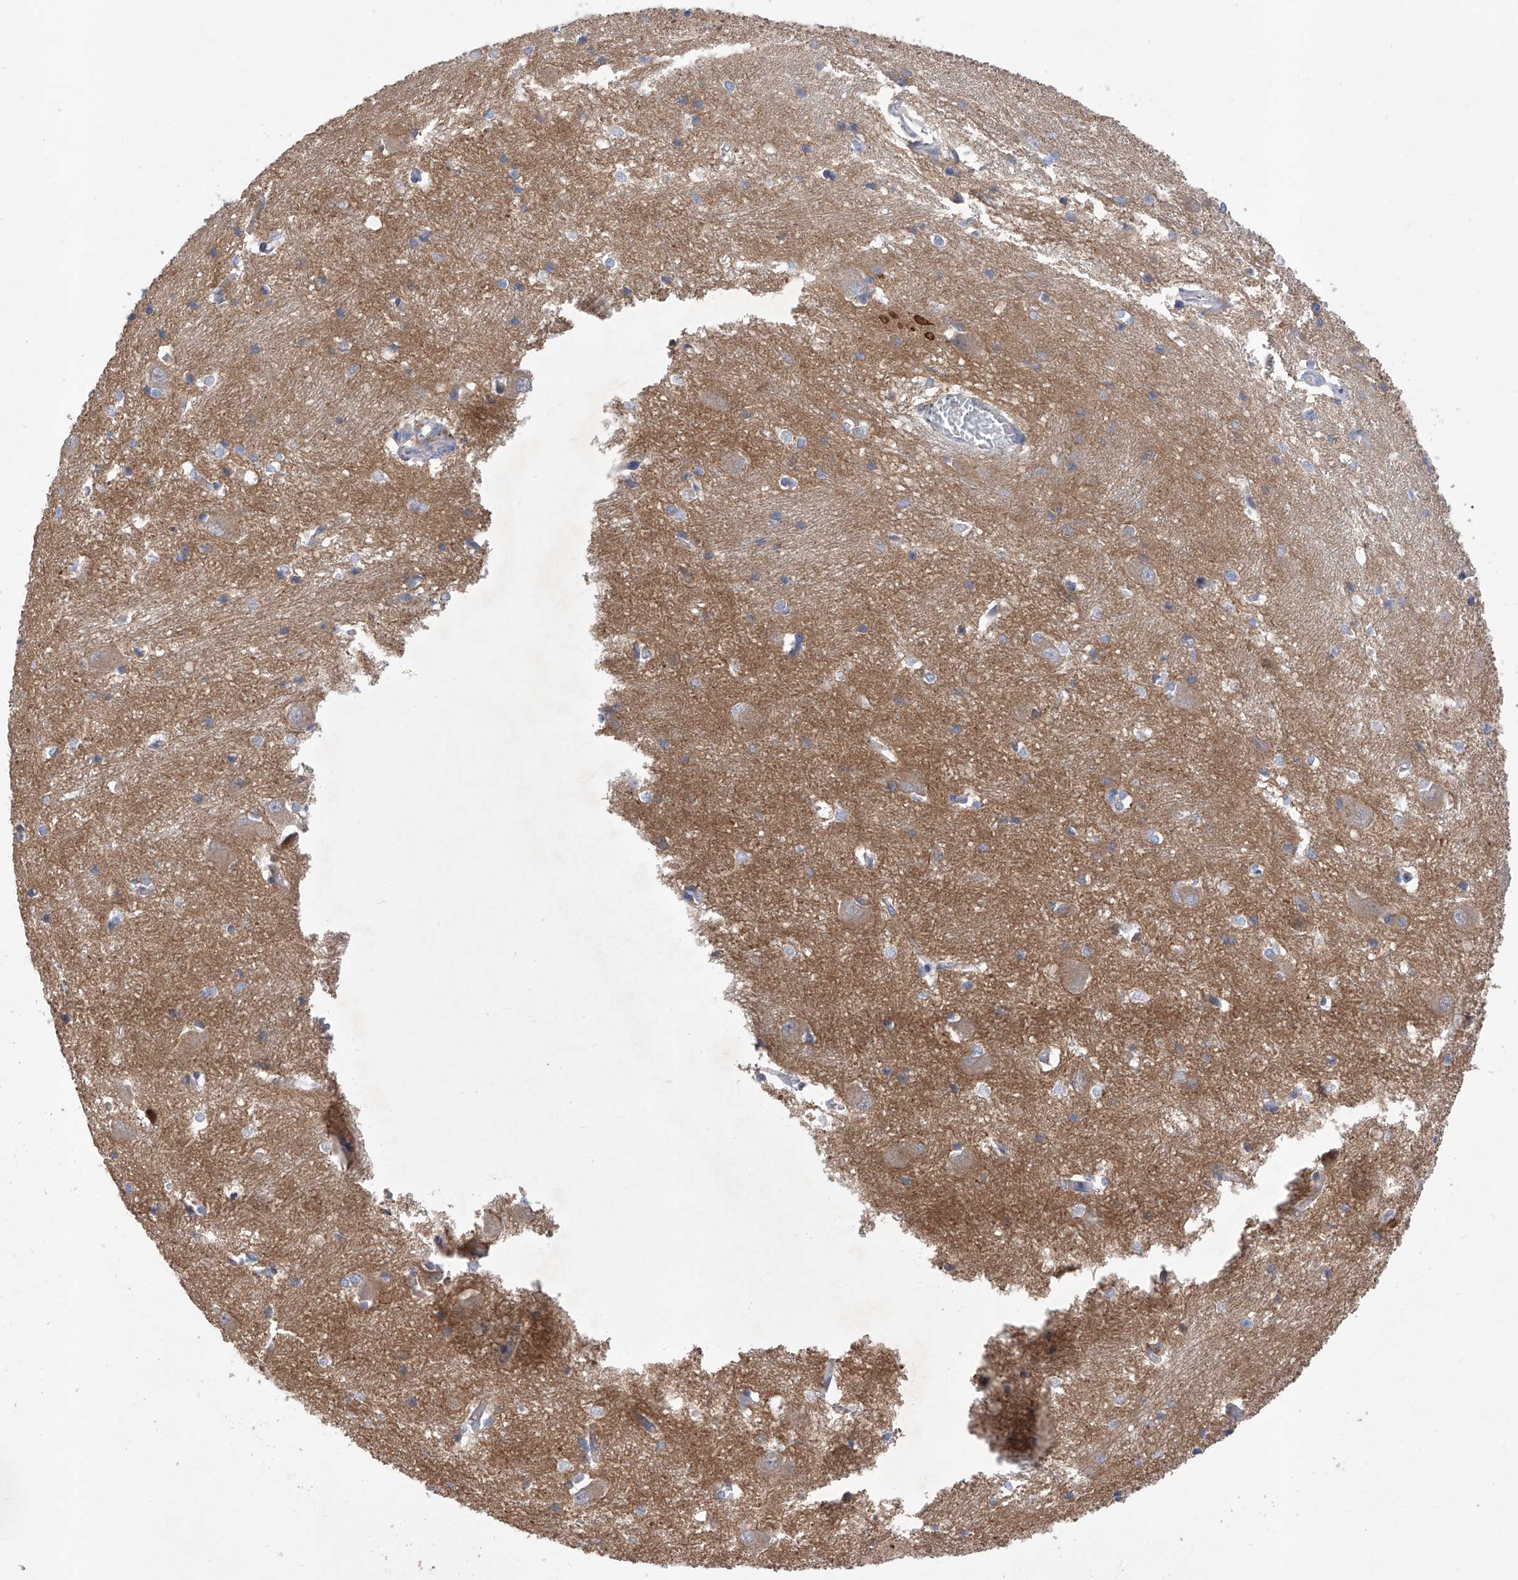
{"staining": {"intensity": "weak", "quantity": "25%-75%", "location": "cytoplasmic/membranous"}, "tissue": "caudate", "cell_type": "Glial cells", "image_type": "normal", "snomed": [{"axis": "morphology", "description": "Normal tissue, NOS"}, {"axis": "topography", "description": "Lateral ventricle wall"}], "caption": "Immunohistochemistry (IHC) image of benign caudate: caudate stained using immunohistochemistry shows low levels of weak protein expression localized specifically in the cytoplasmic/membranous of glial cells, appearing as a cytoplasmic/membranous brown color.", "gene": "INPP5B", "patient": {"sex": "male", "age": 37}}